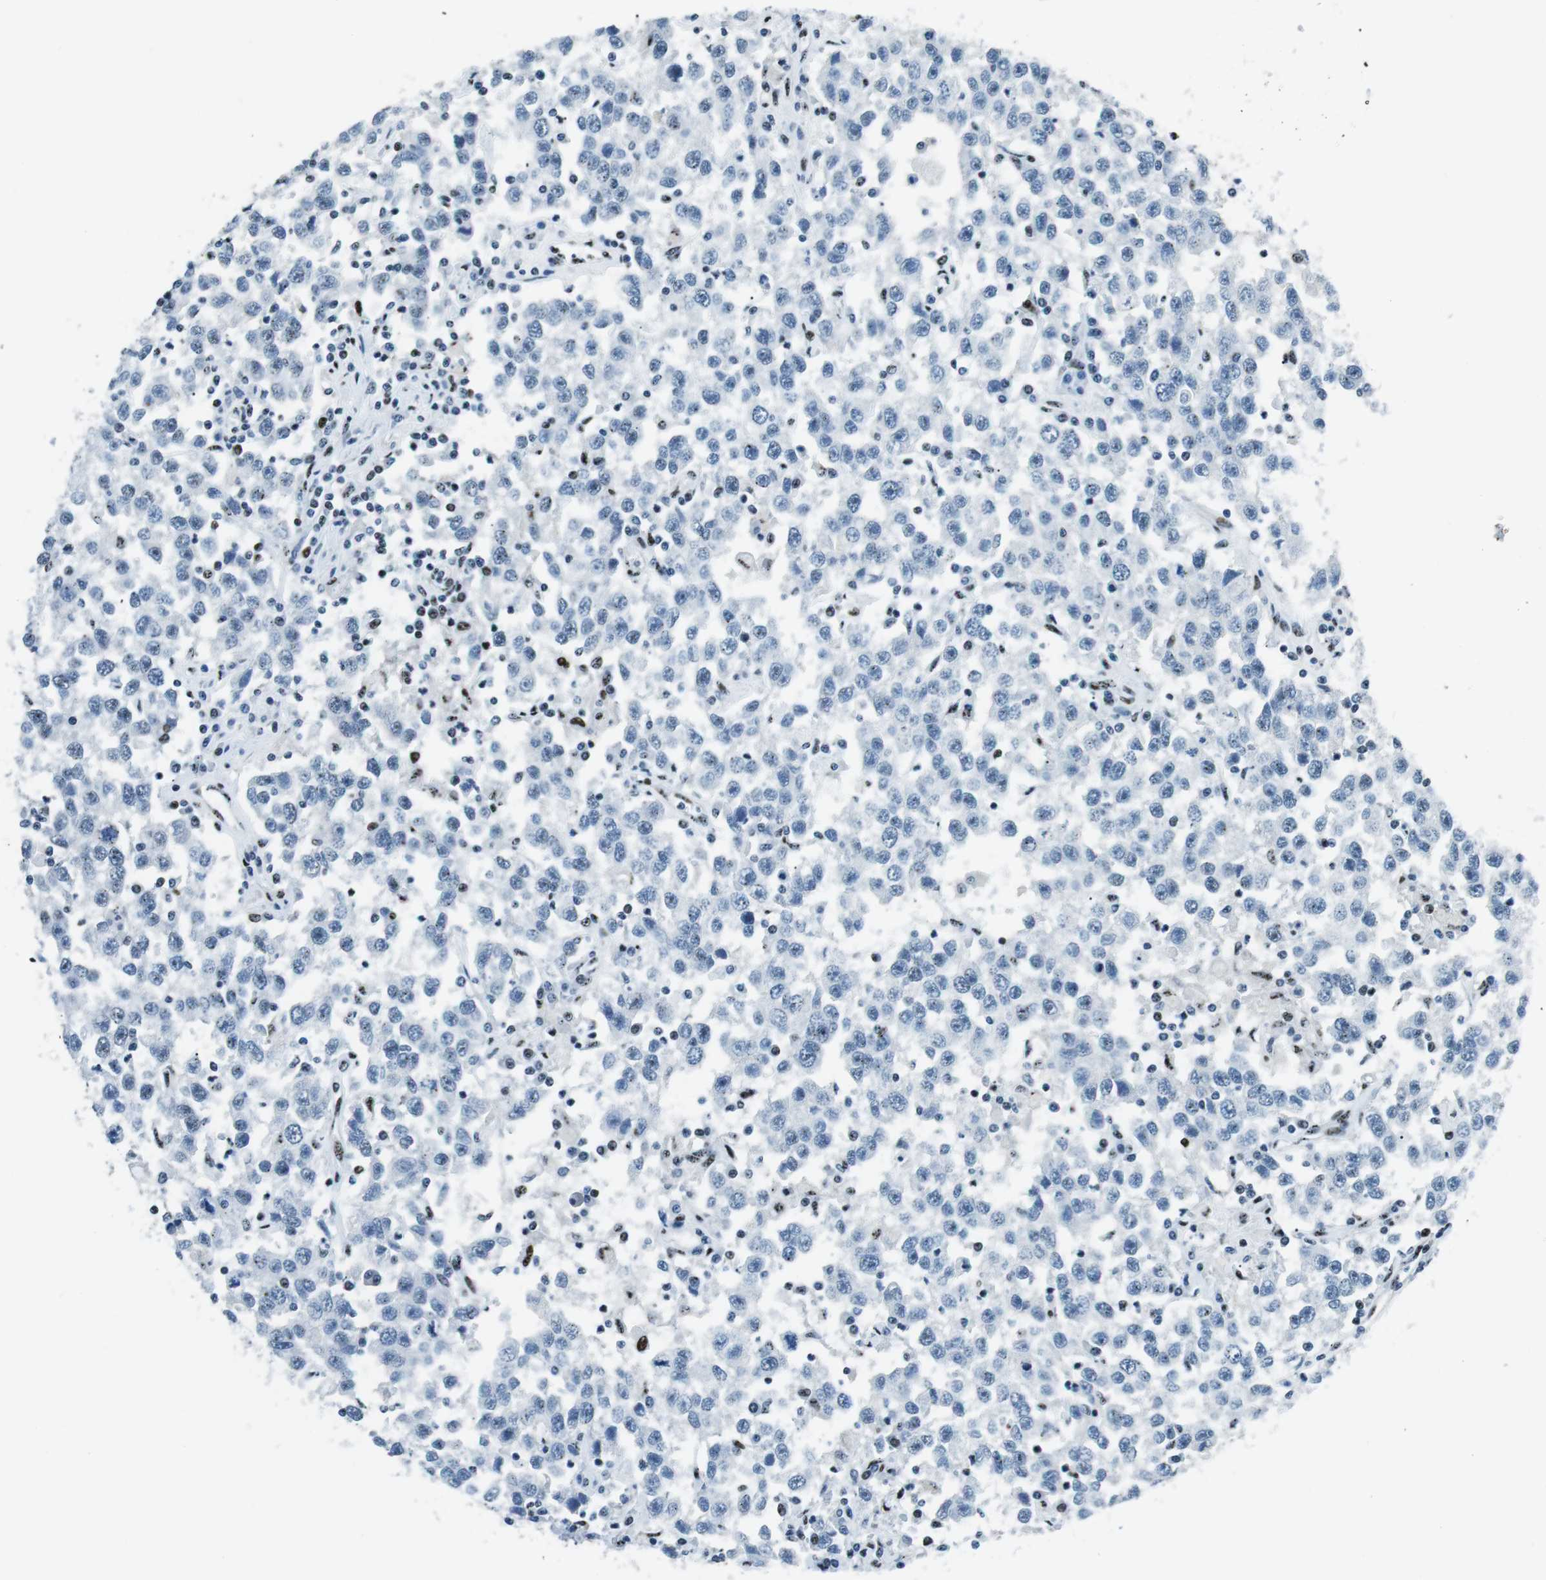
{"staining": {"intensity": "negative", "quantity": "none", "location": "none"}, "tissue": "testis cancer", "cell_type": "Tumor cells", "image_type": "cancer", "snomed": [{"axis": "morphology", "description": "Seminoma, NOS"}, {"axis": "topography", "description": "Testis"}], "caption": "This photomicrograph is of seminoma (testis) stained with immunohistochemistry to label a protein in brown with the nuclei are counter-stained blue. There is no staining in tumor cells.", "gene": "PML", "patient": {"sex": "male", "age": 41}}